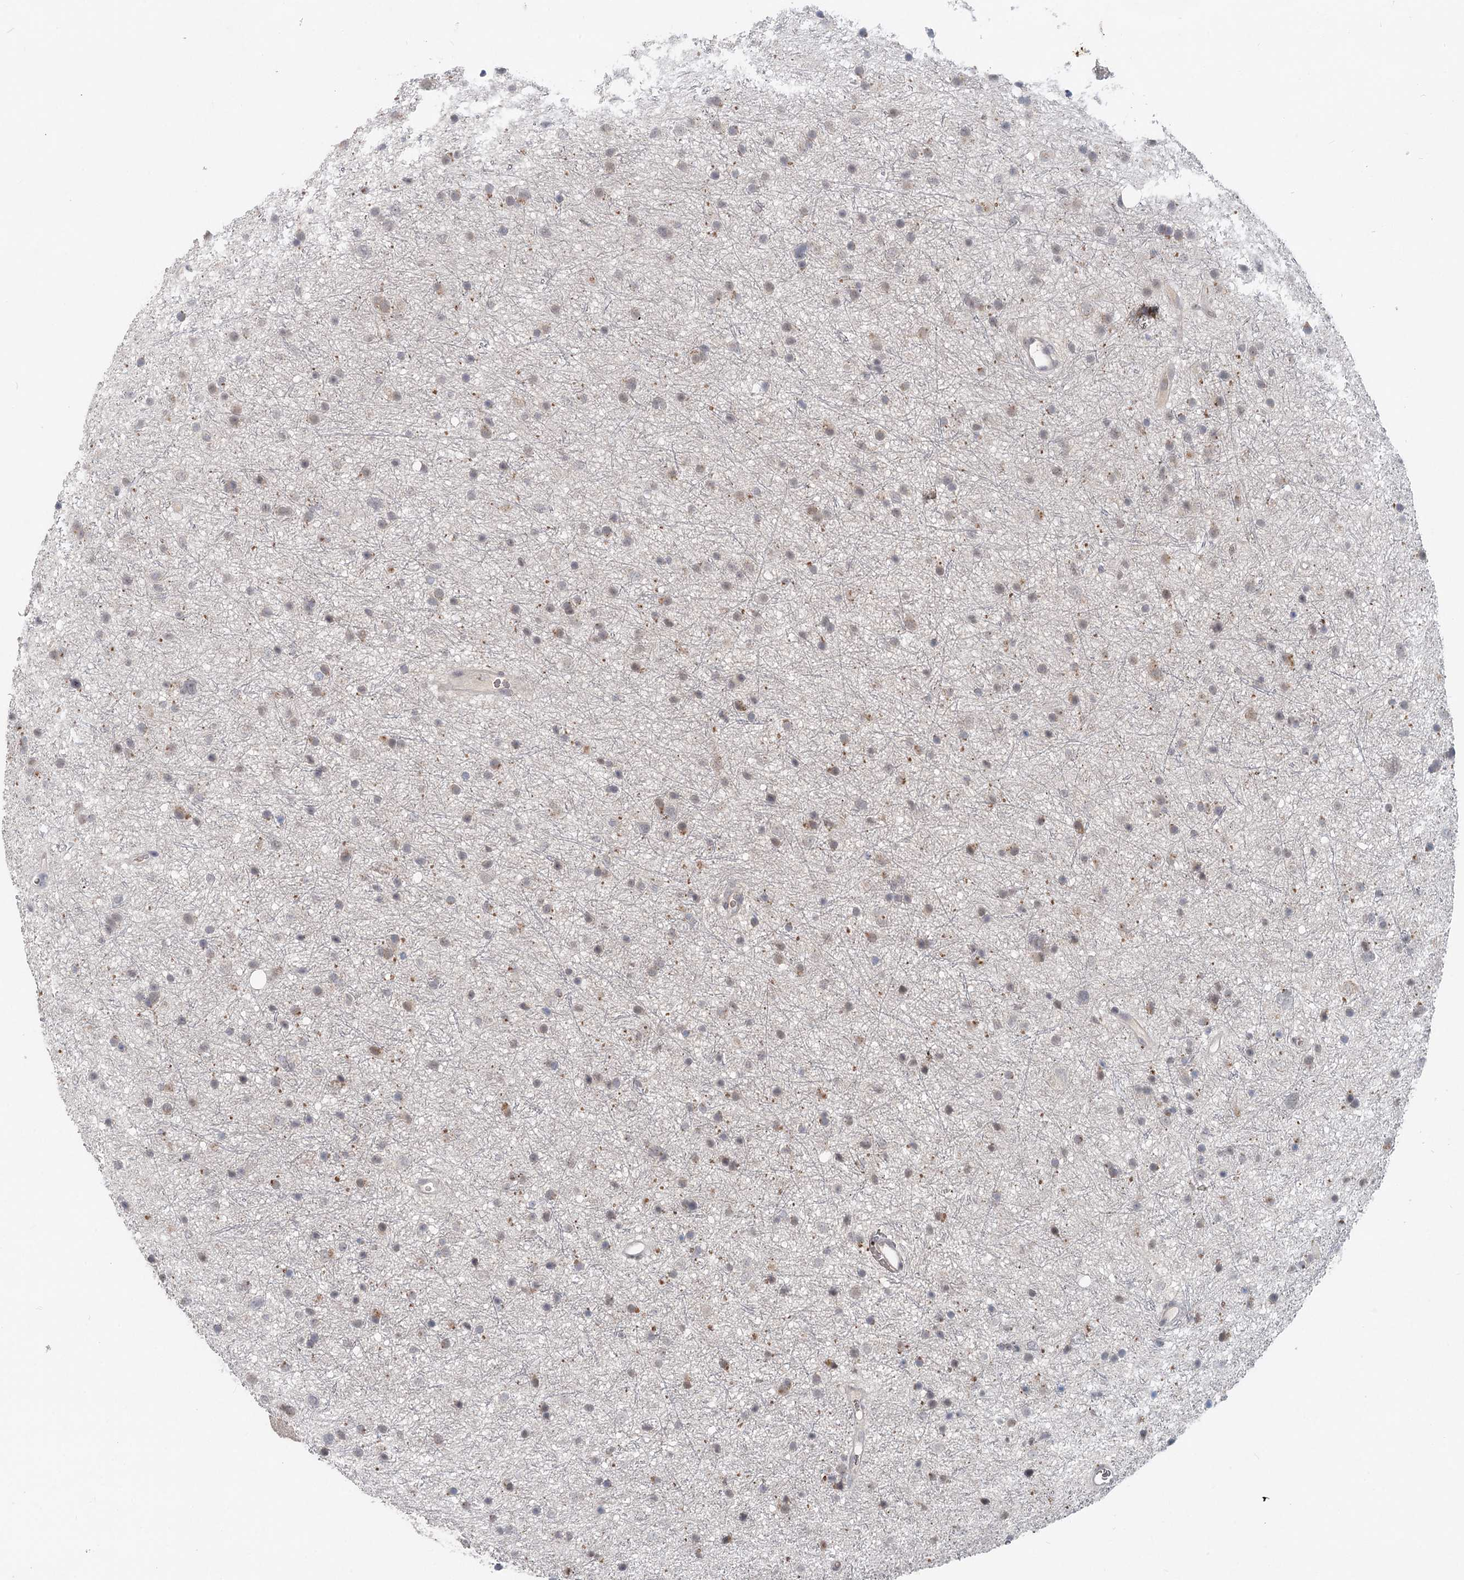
{"staining": {"intensity": "weak", "quantity": "<25%", "location": "cytoplasmic/membranous"}, "tissue": "glioma", "cell_type": "Tumor cells", "image_type": "cancer", "snomed": [{"axis": "morphology", "description": "Glioma, malignant, Low grade"}, {"axis": "topography", "description": "Cerebral cortex"}], "caption": "Tumor cells show no significant expression in glioma.", "gene": "FBXO7", "patient": {"sex": "female", "age": 39}}